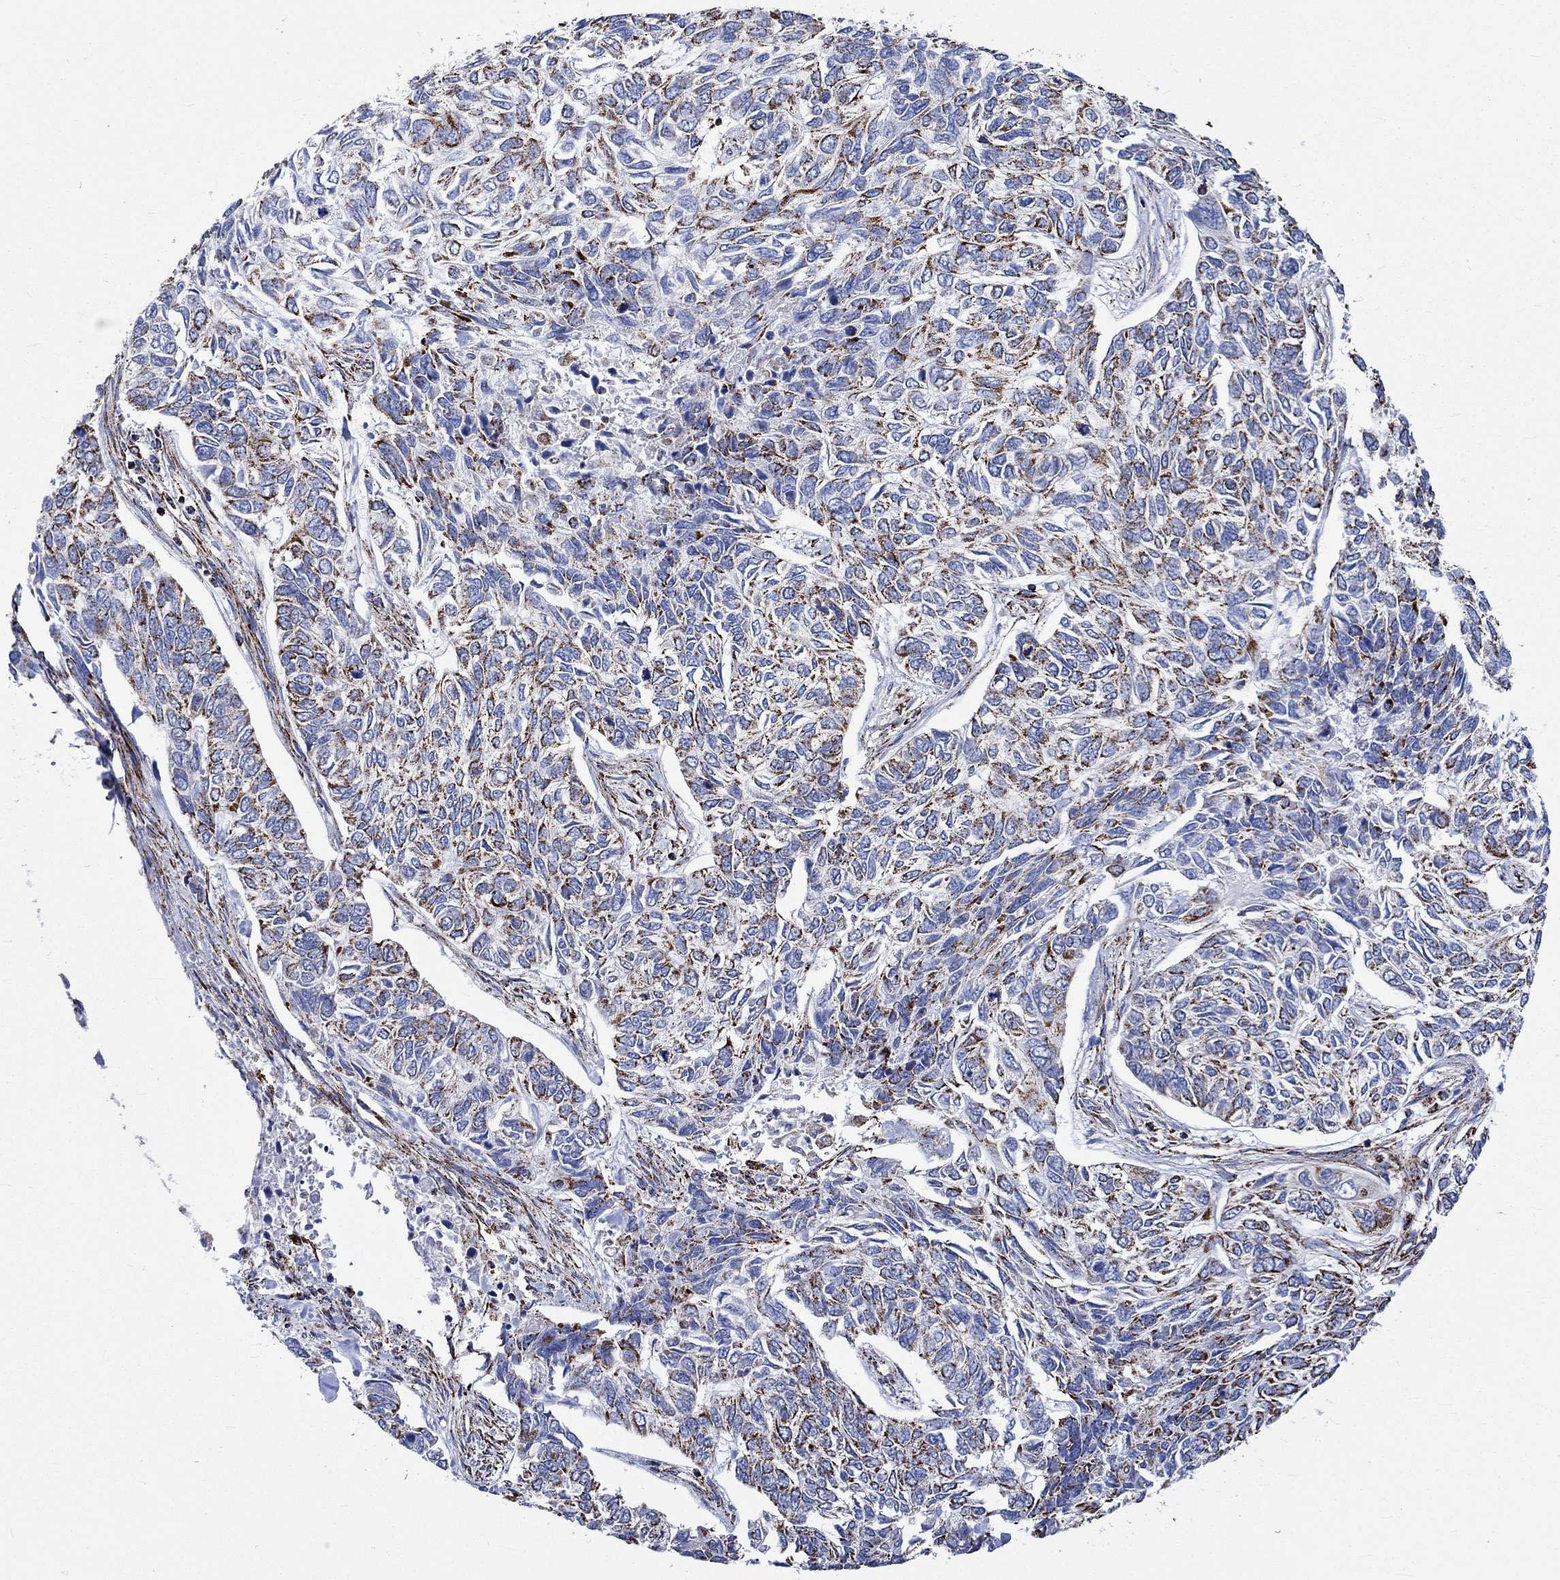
{"staining": {"intensity": "strong", "quantity": "25%-75%", "location": "cytoplasmic/membranous"}, "tissue": "skin cancer", "cell_type": "Tumor cells", "image_type": "cancer", "snomed": [{"axis": "morphology", "description": "Basal cell carcinoma"}, {"axis": "topography", "description": "Skin"}], "caption": "IHC image of neoplastic tissue: human basal cell carcinoma (skin) stained using immunohistochemistry displays high levels of strong protein expression localized specifically in the cytoplasmic/membranous of tumor cells, appearing as a cytoplasmic/membranous brown color.", "gene": "RCE1", "patient": {"sex": "female", "age": 65}}